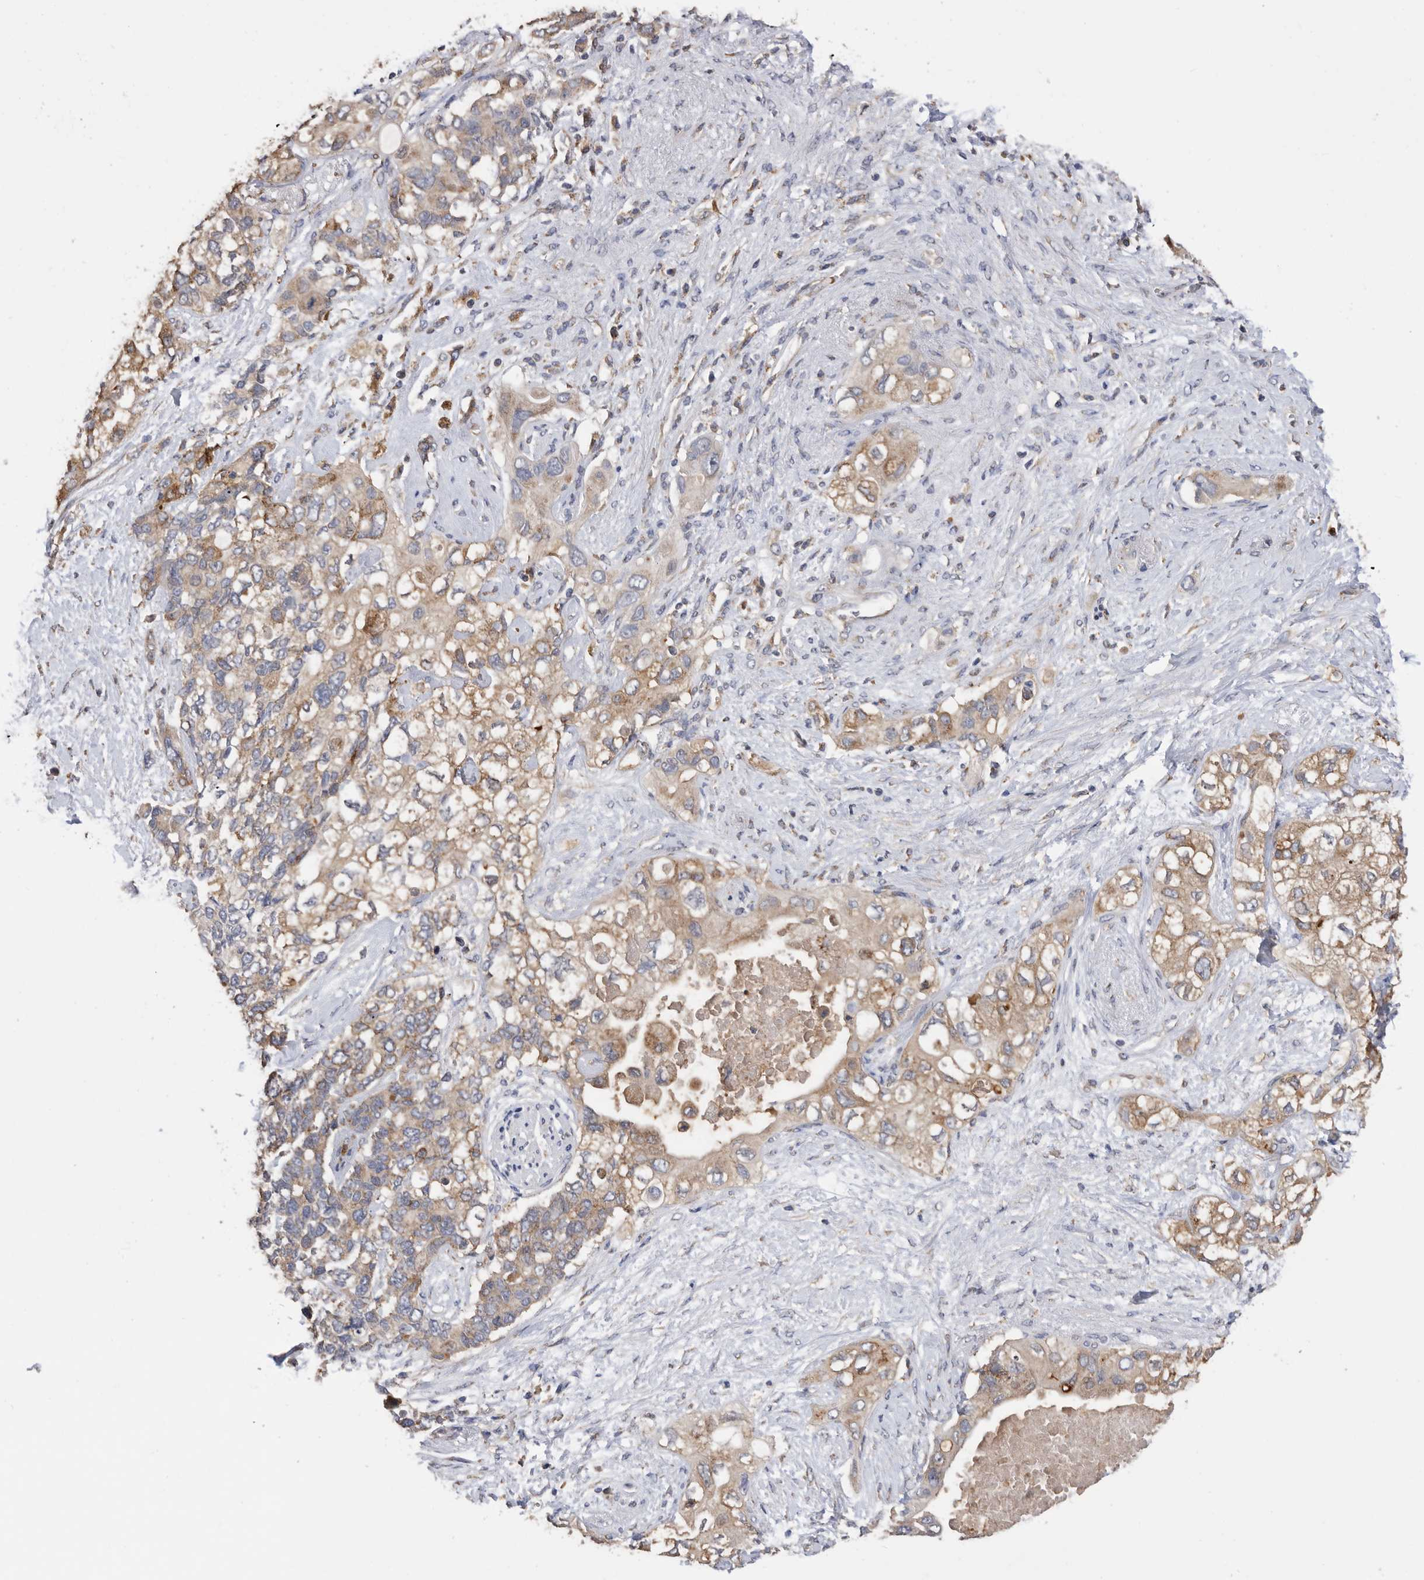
{"staining": {"intensity": "moderate", "quantity": "25%-75%", "location": "cytoplasmic/membranous"}, "tissue": "pancreatic cancer", "cell_type": "Tumor cells", "image_type": "cancer", "snomed": [{"axis": "morphology", "description": "Adenocarcinoma, NOS"}, {"axis": "topography", "description": "Pancreas"}], "caption": "Immunohistochemical staining of pancreatic cancer displays medium levels of moderate cytoplasmic/membranous protein staining in about 25%-75% of tumor cells.", "gene": "CRISPLD2", "patient": {"sex": "female", "age": 56}}